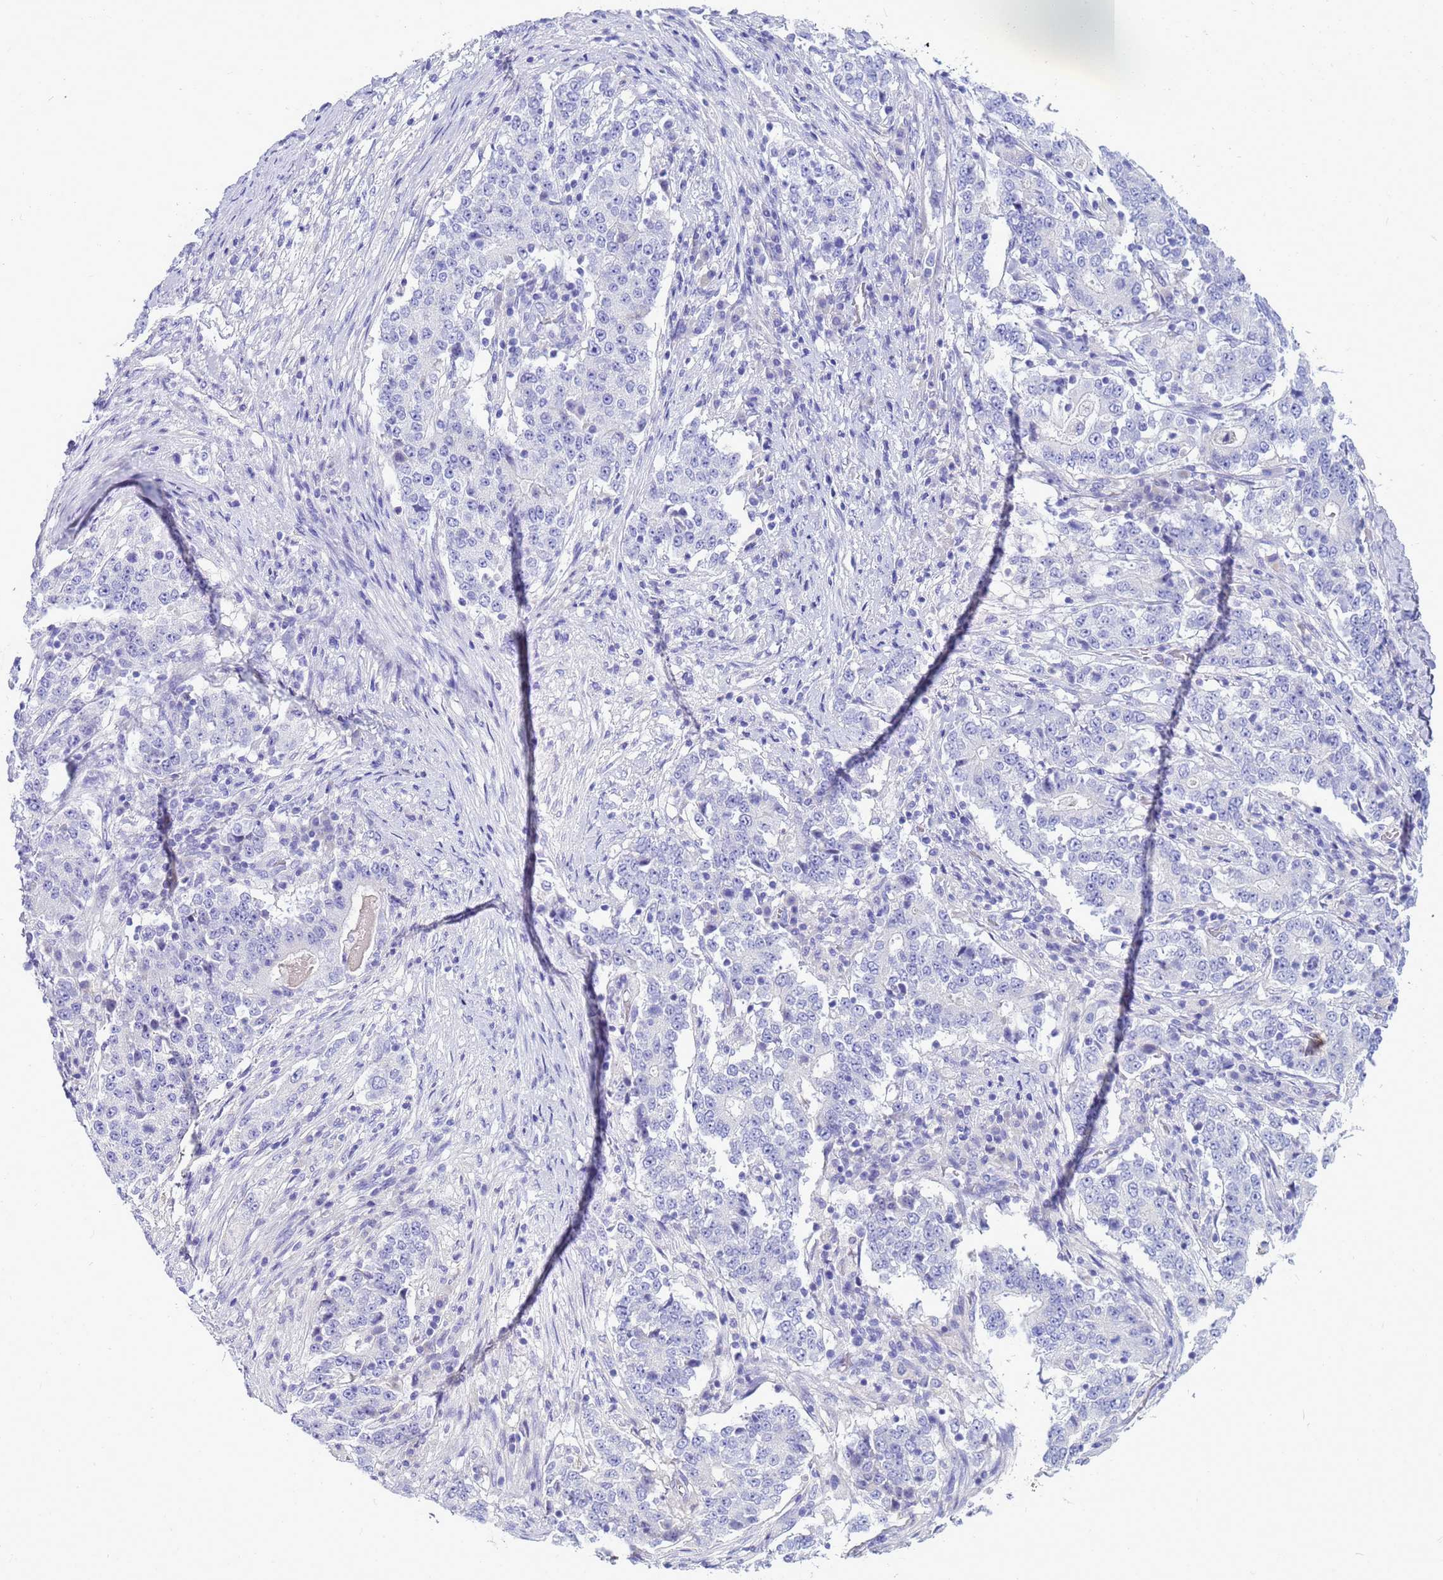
{"staining": {"intensity": "negative", "quantity": "none", "location": "none"}, "tissue": "stomach cancer", "cell_type": "Tumor cells", "image_type": "cancer", "snomed": [{"axis": "morphology", "description": "Adenocarcinoma, NOS"}, {"axis": "topography", "description": "Stomach"}], "caption": "IHC of human stomach cancer (adenocarcinoma) displays no expression in tumor cells.", "gene": "SYCN", "patient": {"sex": "male", "age": 59}}